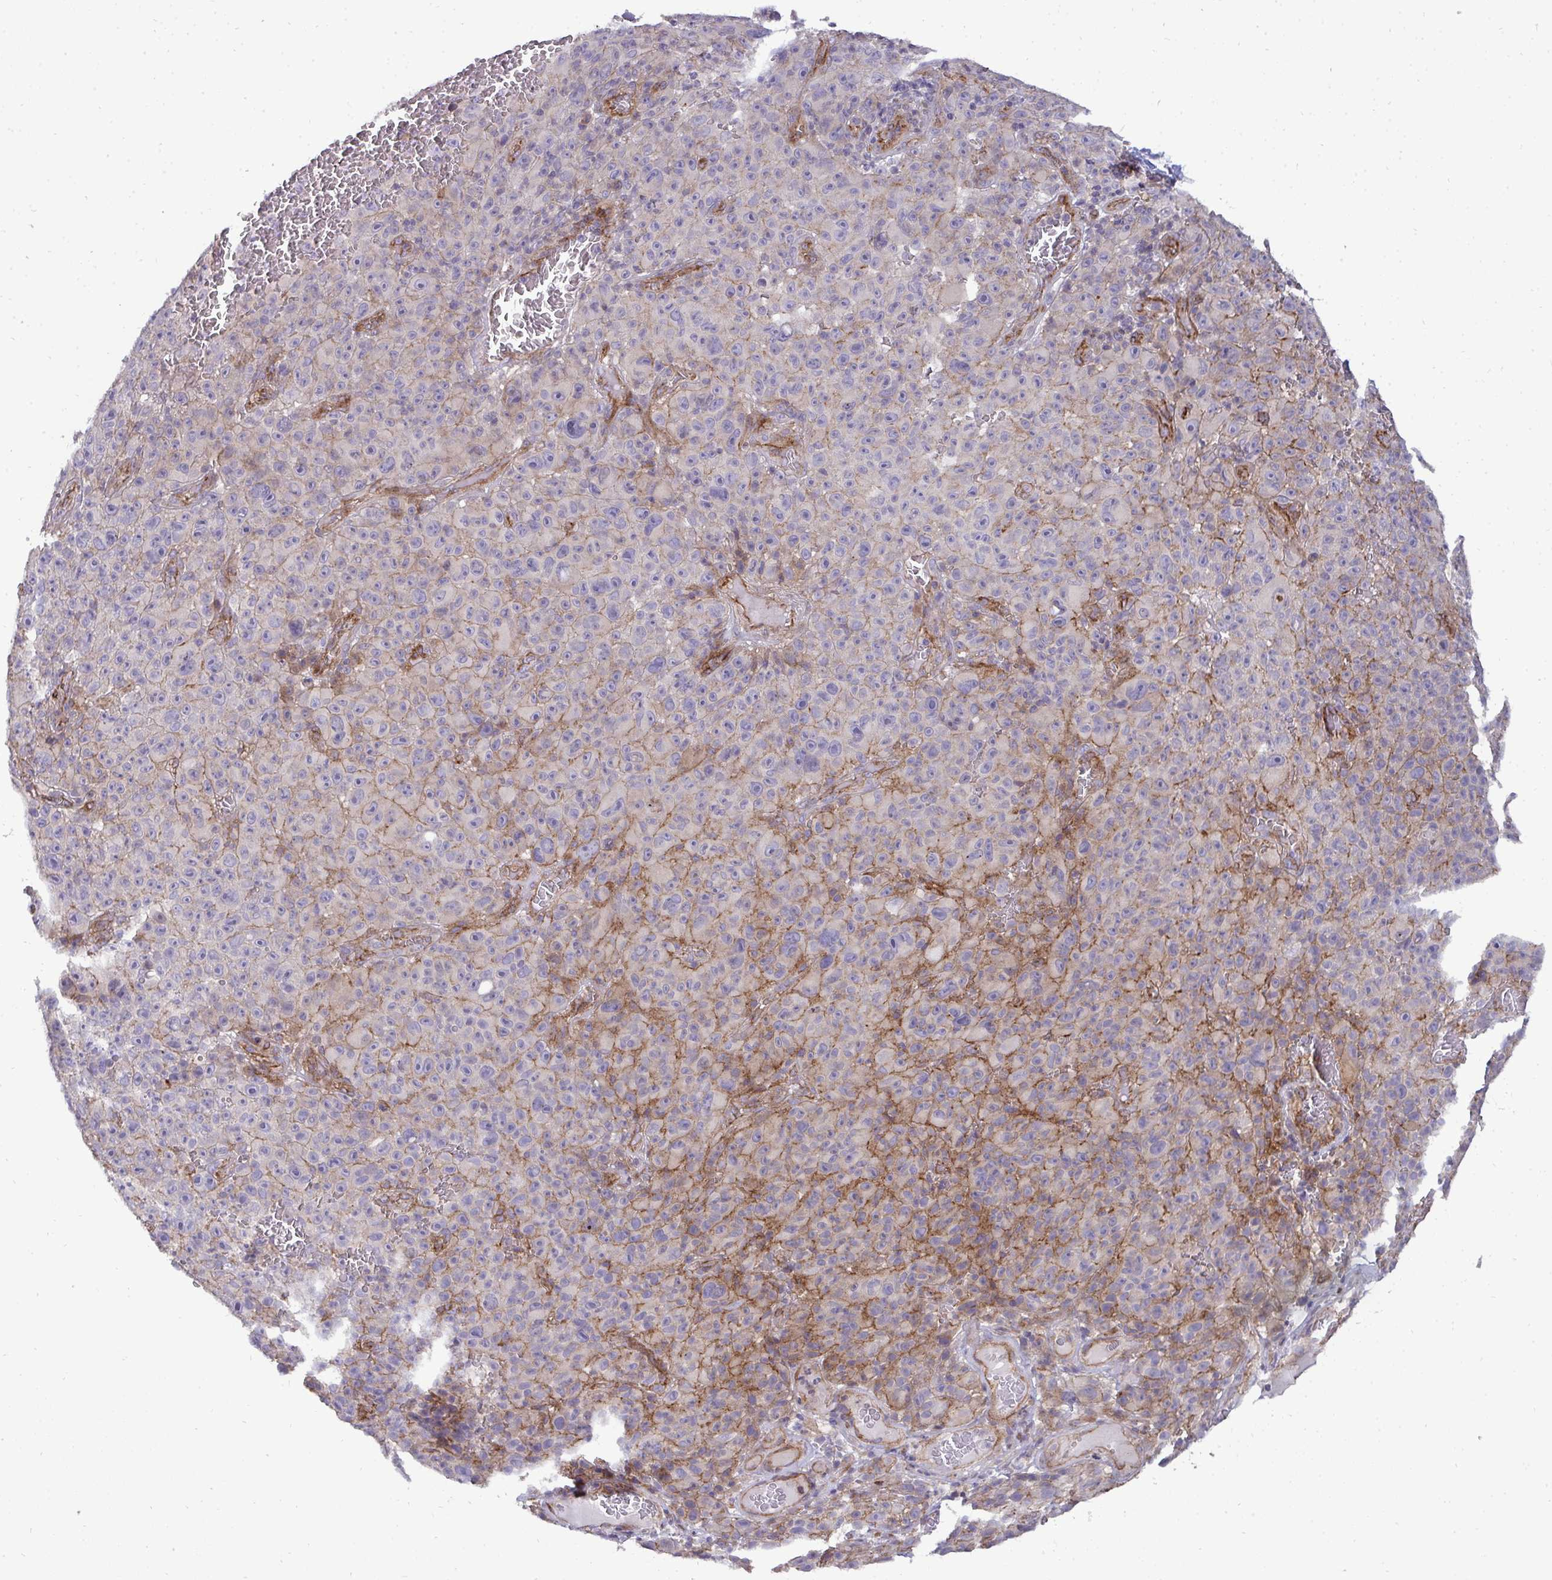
{"staining": {"intensity": "moderate", "quantity": "<25%", "location": "cytoplasmic/membranous"}, "tissue": "melanoma", "cell_type": "Tumor cells", "image_type": "cancer", "snomed": [{"axis": "morphology", "description": "Malignant melanoma, NOS"}, {"axis": "topography", "description": "Skin"}], "caption": "Immunohistochemical staining of human melanoma demonstrates moderate cytoplasmic/membranous protein positivity in about <25% of tumor cells.", "gene": "SH2D1B", "patient": {"sex": "female", "age": 82}}